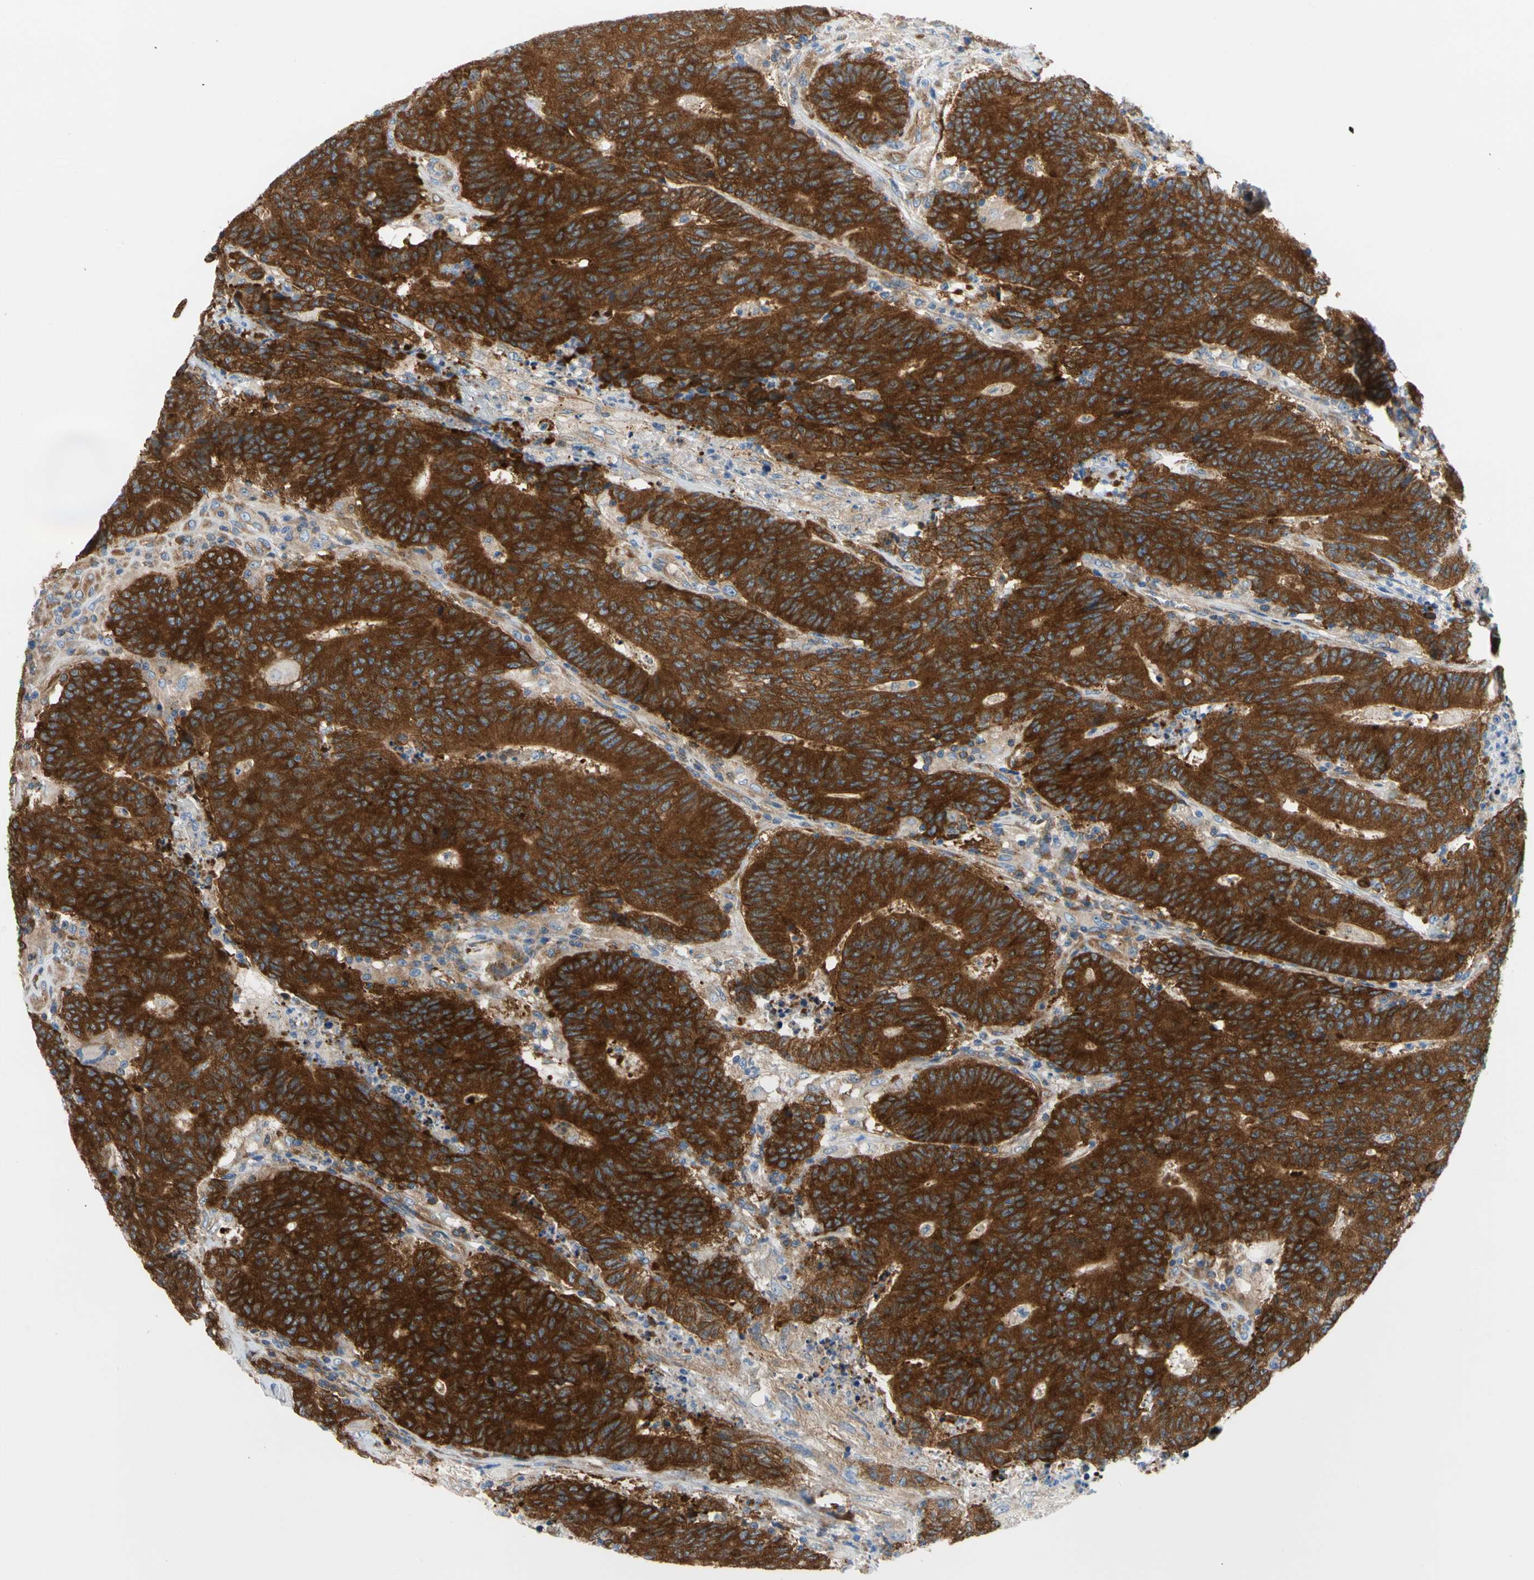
{"staining": {"intensity": "strong", "quantity": ">75%", "location": "cytoplasmic/membranous"}, "tissue": "colorectal cancer", "cell_type": "Tumor cells", "image_type": "cancer", "snomed": [{"axis": "morphology", "description": "Normal tissue, NOS"}, {"axis": "morphology", "description": "Adenocarcinoma, NOS"}, {"axis": "topography", "description": "Colon"}], "caption": "DAB (3,3'-diaminobenzidine) immunohistochemical staining of human colorectal adenocarcinoma demonstrates strong cytoplasmic/membranous protein expression in about >75% of tumor cells.", "gene": "GPHN", "patient": {"sex": "female", "age": 75}}